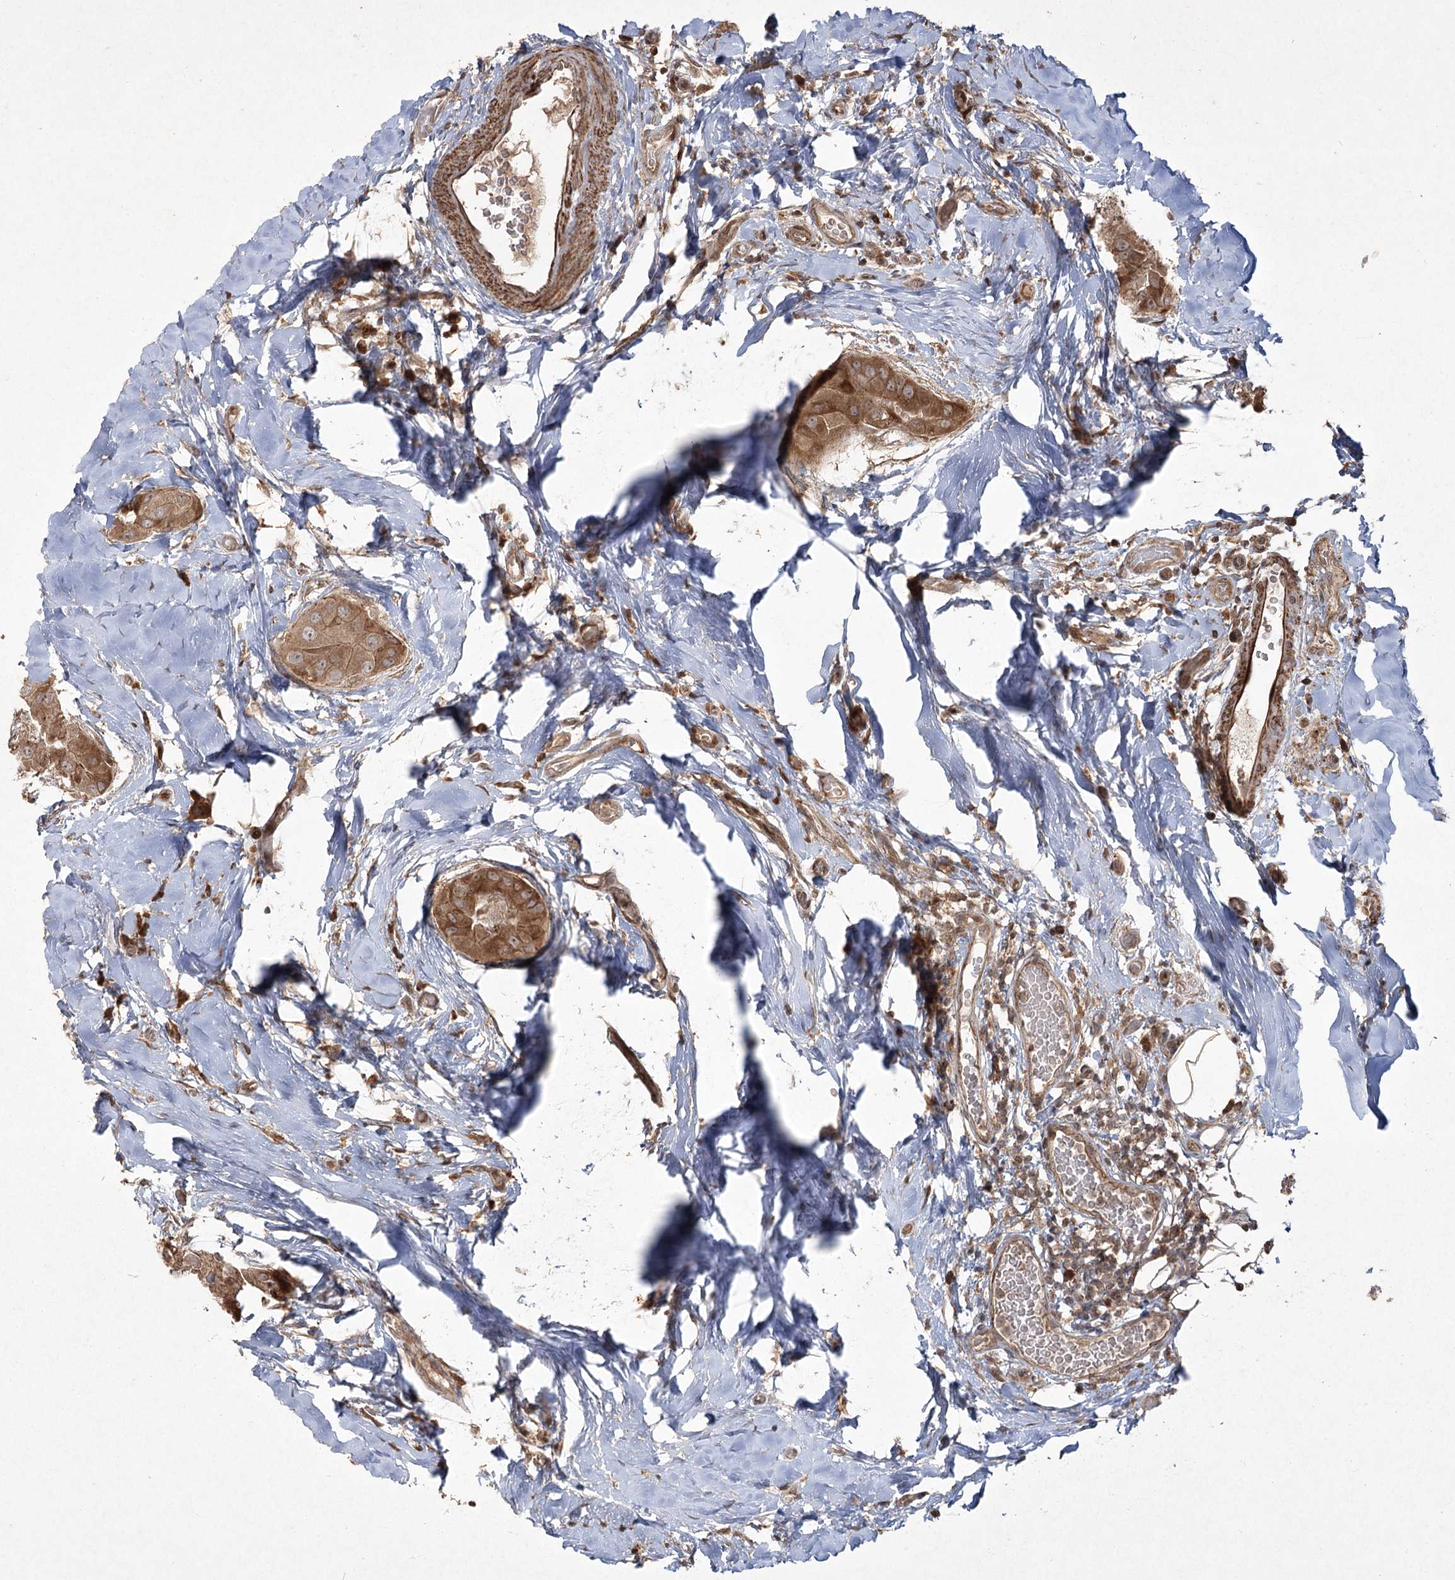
{"staining": {"intensity": "strong", "quantity": ">75%", "location": "cytoplasmic/membranous"}, "tissue": "thyroid cancer", "cell_type": "Tumor cells", "image_type": "cancer", "snomed": [{"axis": "morphology", "description": "Papillary adenocarcinoma, NOS"}, {"axis": "topography", "description": "Thyroid gland"}], "caption": "A high amount of strong cytoplasmic/membranous expression is seen in about >75% of tumor cells in thyroid cancer tissue. (DAB (3,3'-diaminobenzidine) IHC with brightfield microscopy, high magnification).", "gene": "CPLANE1", "patient": {"sex": "male", "age": 33}}